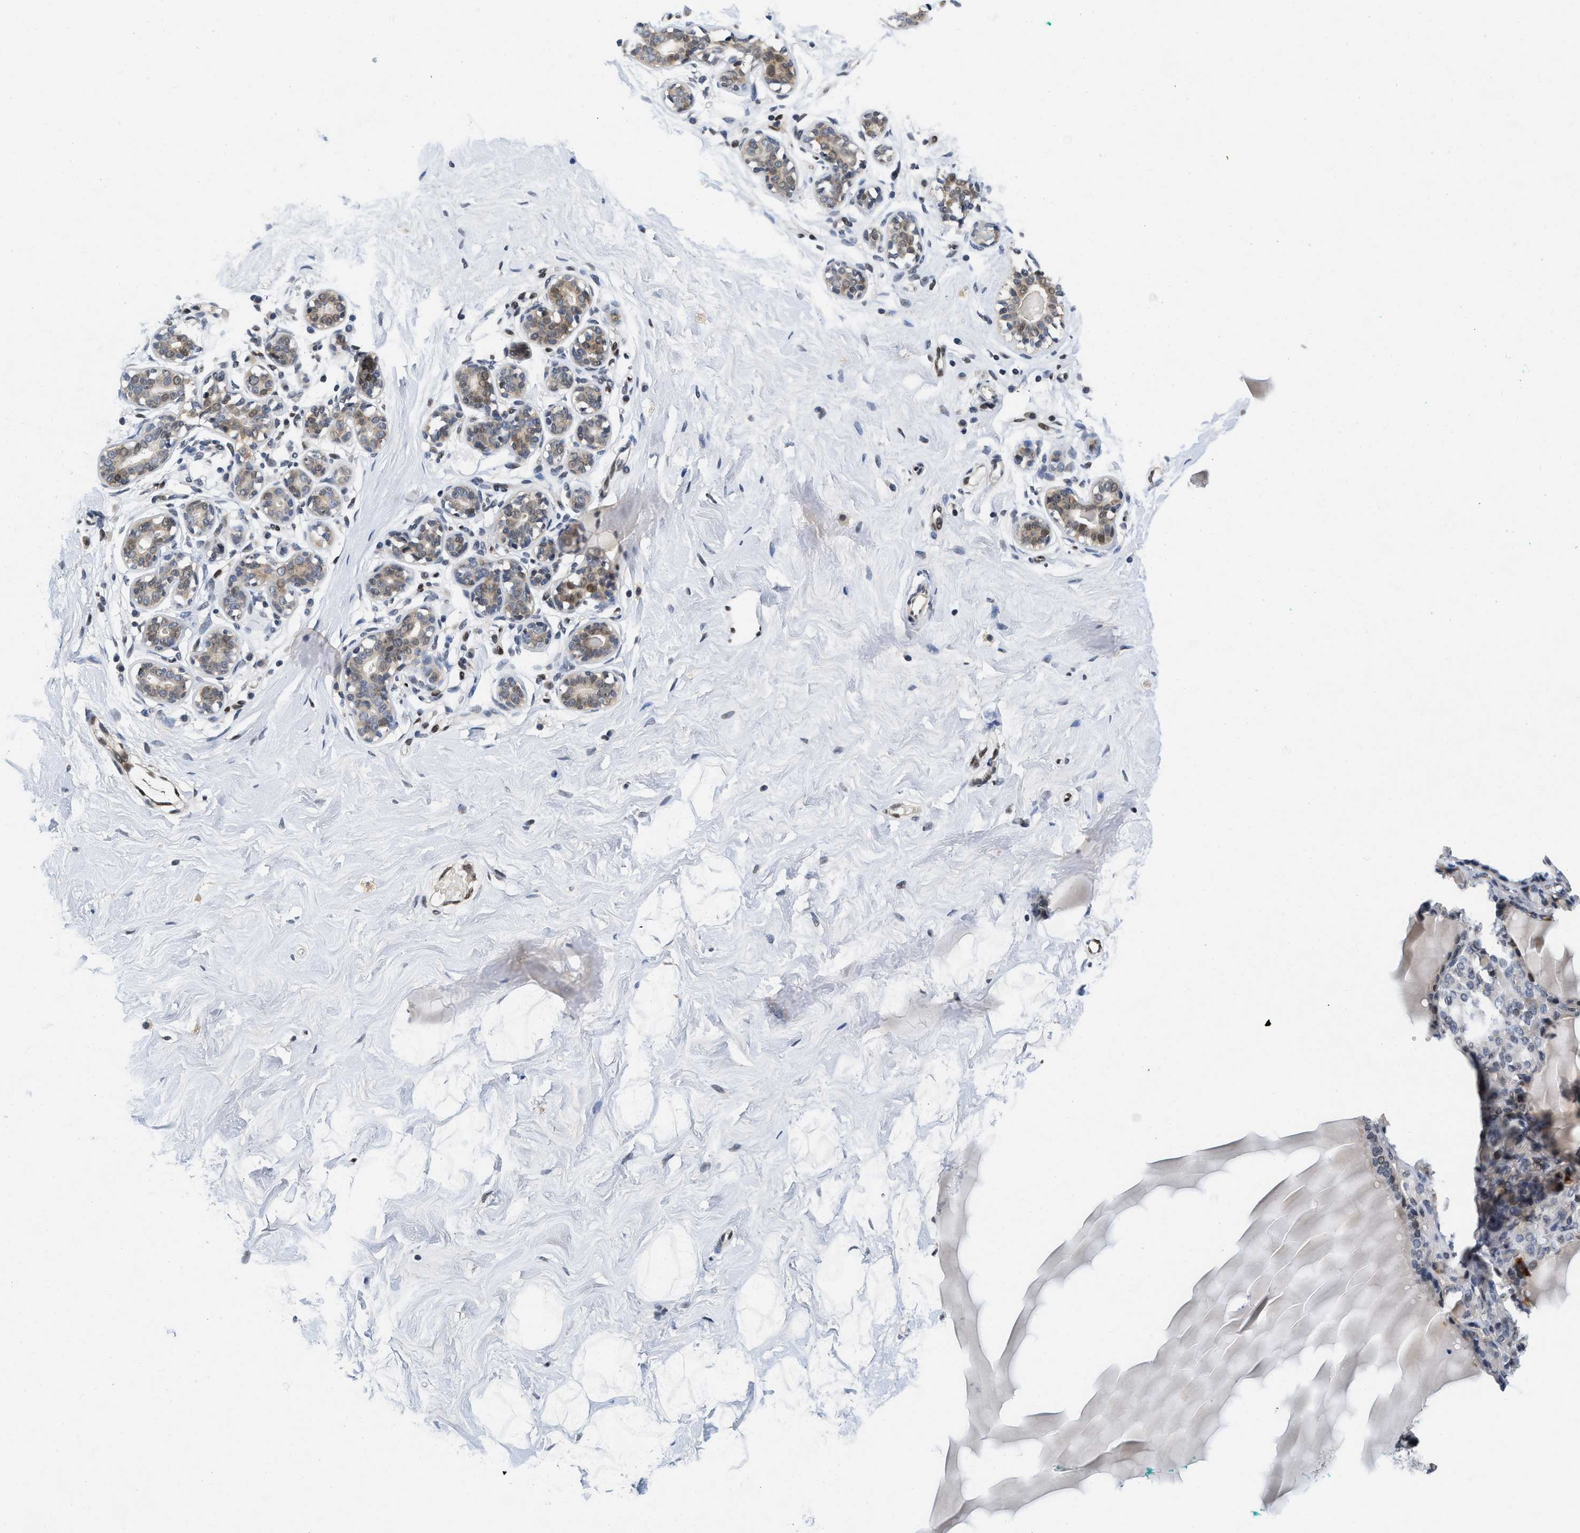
{"staining": {"intensity": "negative", "quantity": "none", "location": "none"}, "tissue": "breast", "cell_type": "Adipocytes", "image_type": "normal", "snomed": [{"axis": "morphology", "description": "Normal tissue, NOS"}, {"axis": "topography", "description": "Breast"}], "caption": "Protein analysis of benign breast reveals no significant expression in adipocytes. Nuclei are stained in blue.", "gene": "VIP", "patient": {"sex": "female", "age": 23}}